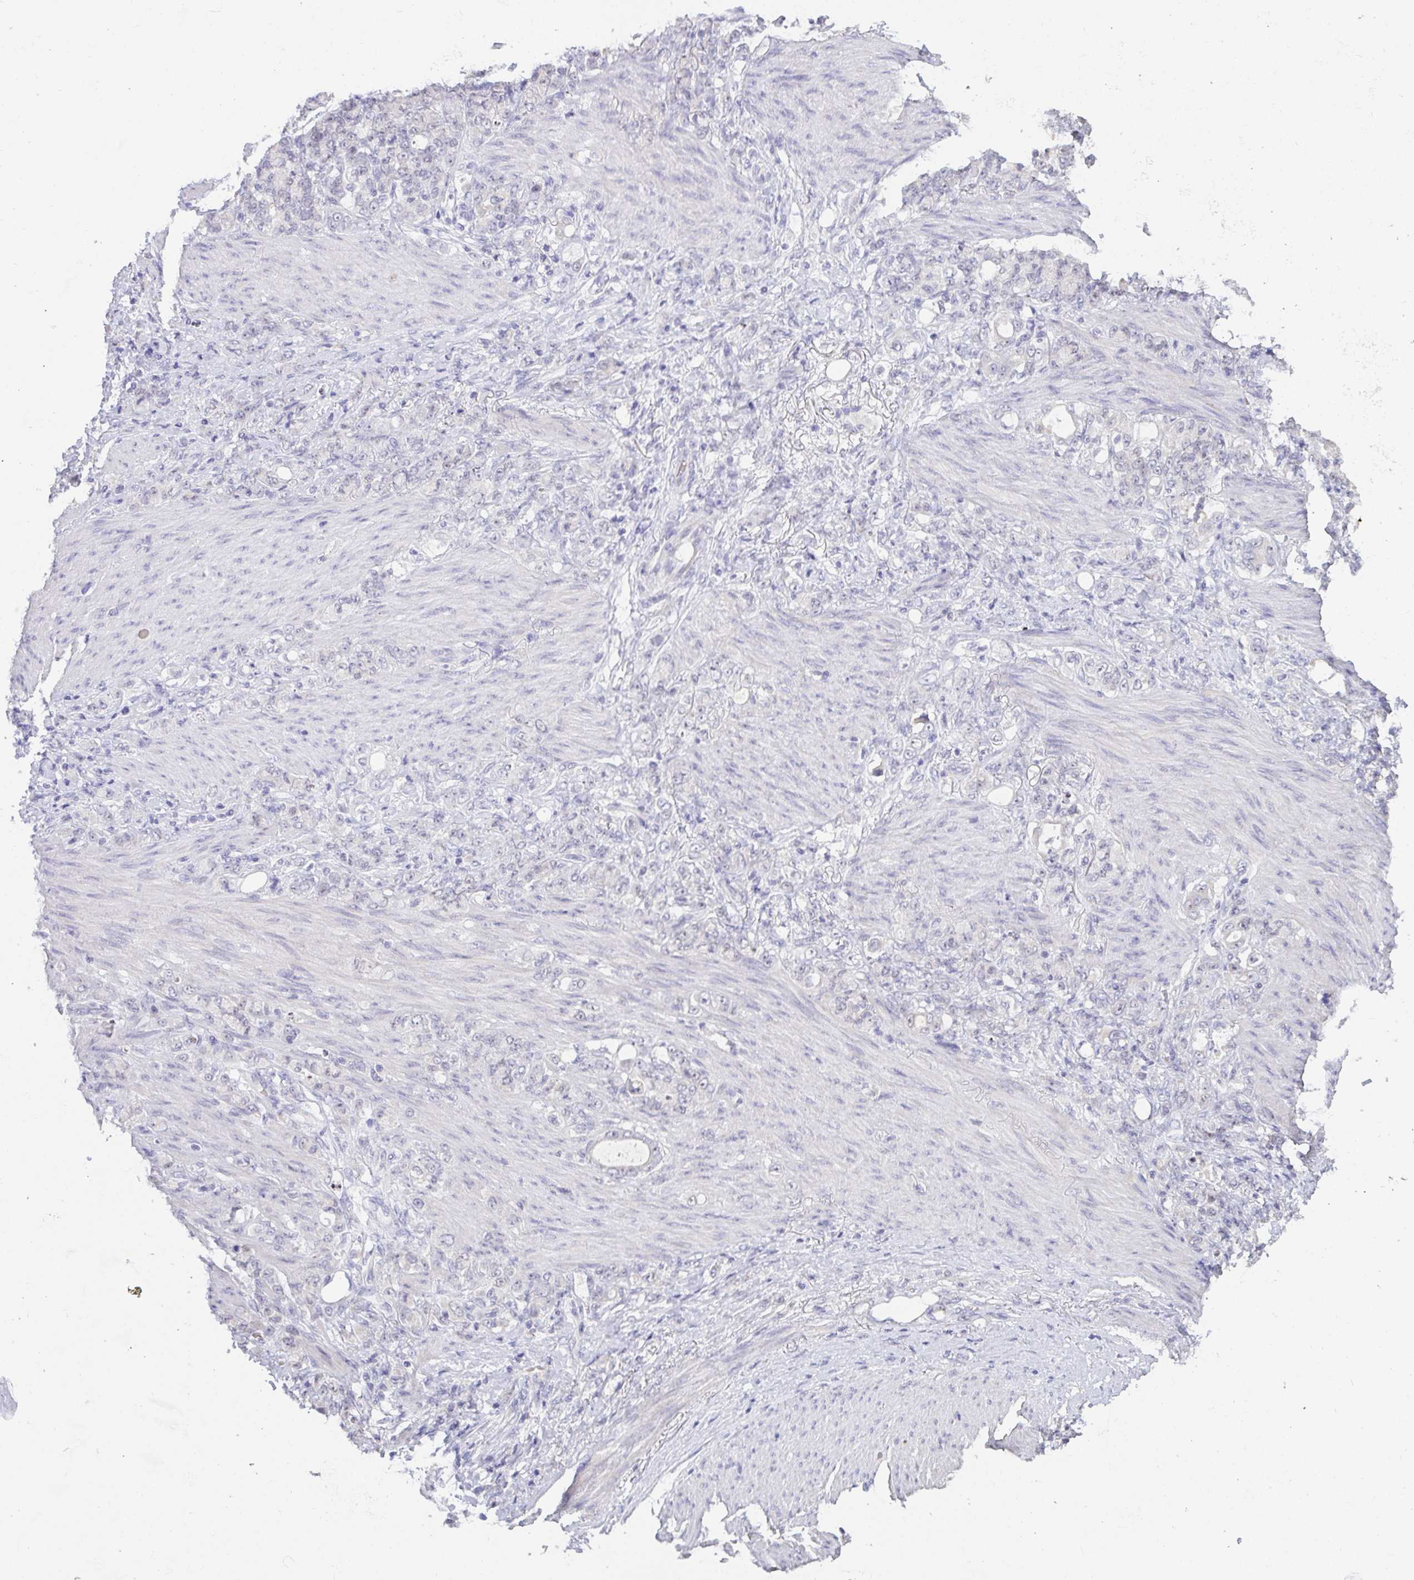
{"staining": {"intensity": "negative", "quantity": "none", "location": "none"}, "tissue": "stomach cancer", "cell_type": "Tumor cells", "image_type": "cancer", "snomed": [{"axis": "morphology", "description": "Normal tissue, NOS"}, {"axis": "morphology", "description": "Adenocarcinoma, NOS"}, {"axis": "topography", "description": "Stomach"}], "caption": "Stomach cancer was stained to show a protein in brown. There is no significant expression in tumor cells.", "gene": "MYC", "patient": {"sex": "female", "age": 79}}